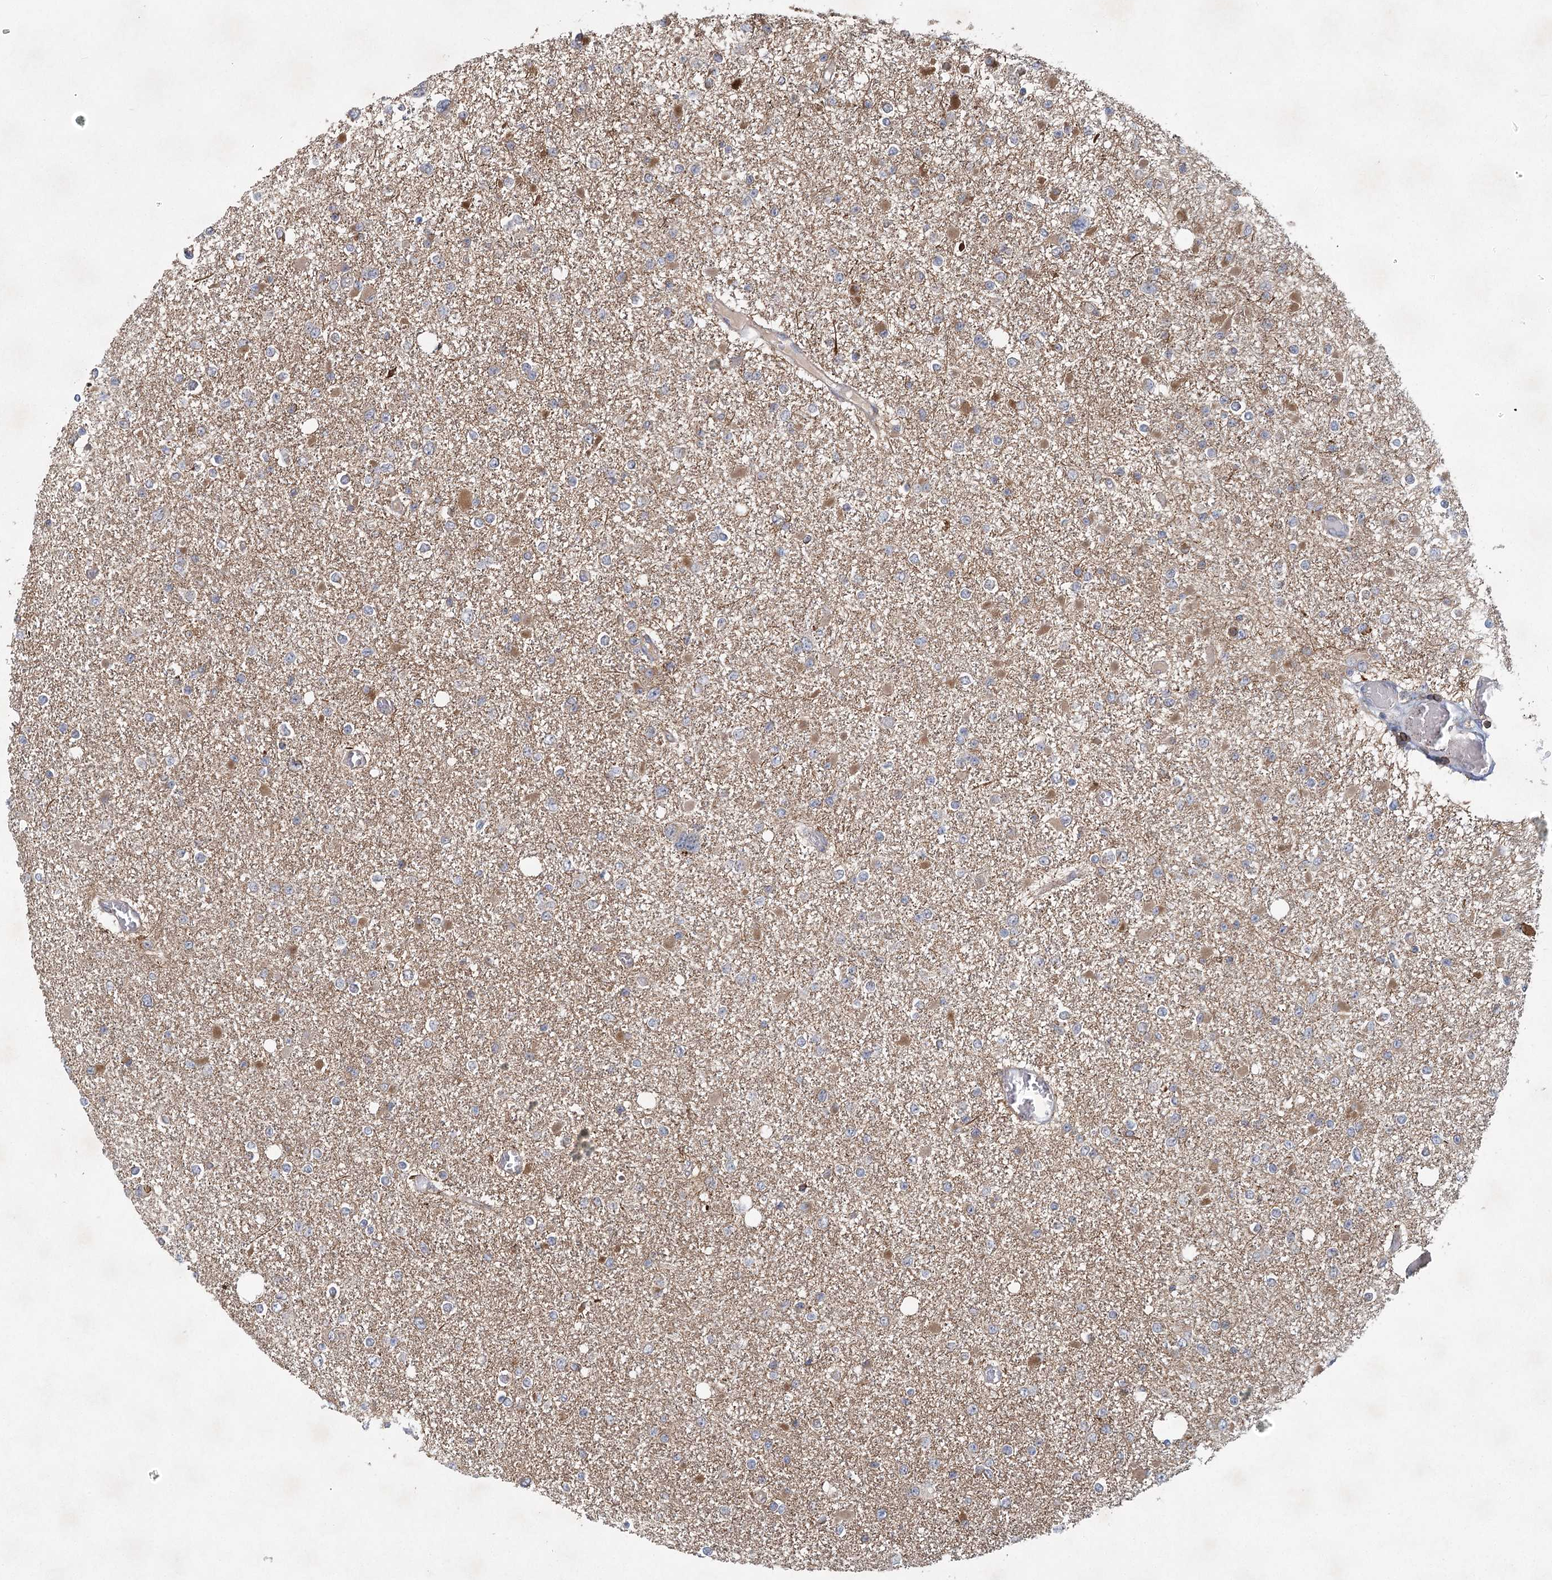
{"staining": {"intensity": "negative", "quantity": "none", "location": "none"}, "tissue": "glioma", "cell_type": "Tumor cells", "image_type": "cancer", "snomed": [{"axis": "morphology", "description": "Glioma, malignant, Low grade"}, {"axis": "topography", "description": "Brain"}], "caption": "The immunohistochemistry (IHC) image has no significant staining in tumor cells of glioma tissue.", "gene": "PLEKHA7", "patient": {"sex": "female", "age": 22}}